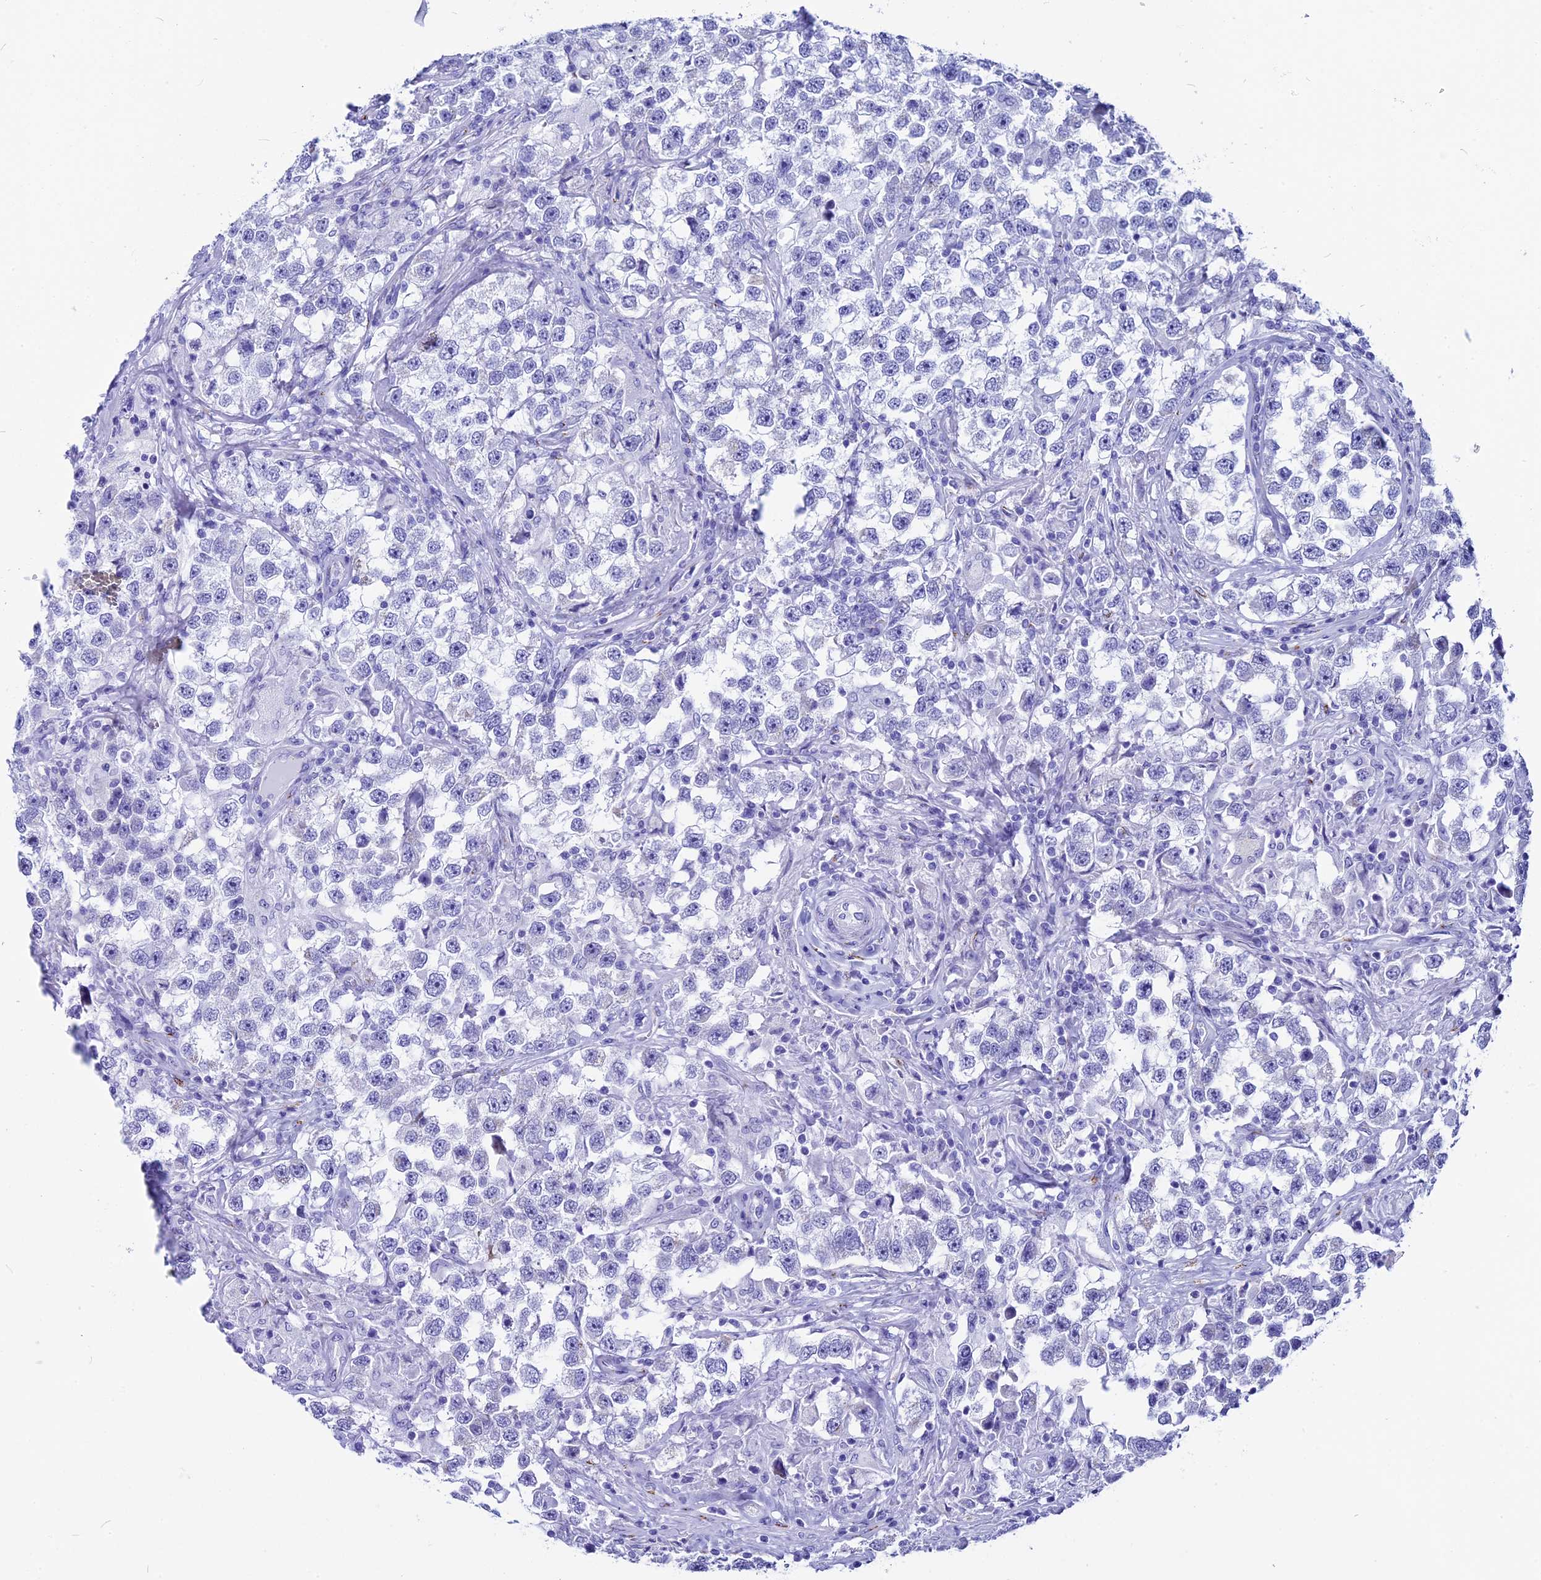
{"staining": {"intensity": "negative", "quantity": "none", "location": "none"}, "tissue": "testis cancer", "cell_type": "Tumor cells", "image_type": "cancer", "snomed": [{"axis": "morphology", "description": "Seminoma, NOS"}, {"axis": "topography", "description": "Testis"}], "caption": "This image is of testis cancer (seminoma) stained with immunohistochemistry to label a protein in brown with the nuclei are counter-stained blue. There is no expression in tumor cells.", "gene": "AP3B2", "patient": {"sex": "male", "age": 46}}